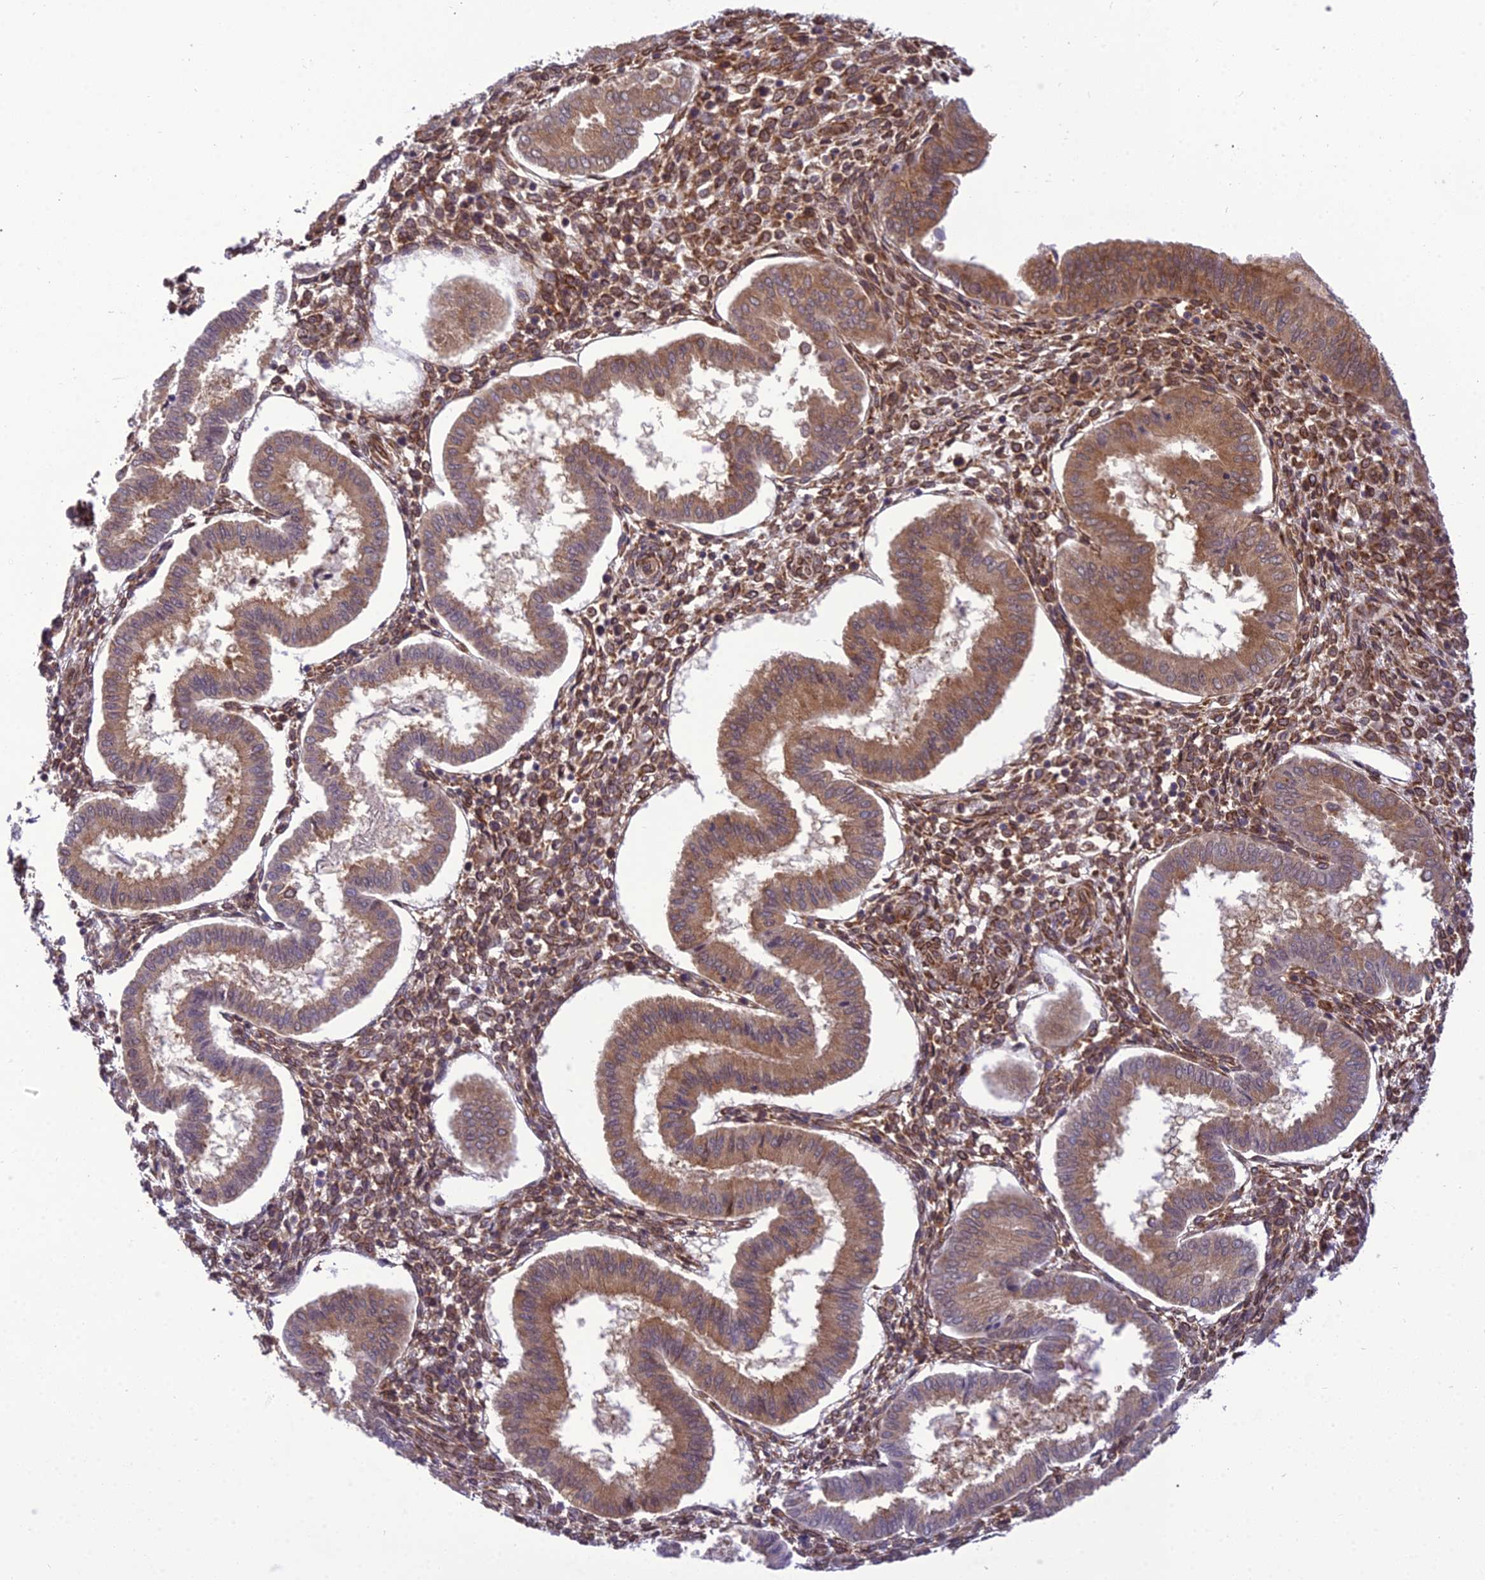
{"staining": {"intensity": "strong", "quantity": "25%-75%", "location": "cytoplasmic/membranous"}, "tissue": "endometrium", "cell_type": "Cells in endometrial stroma", "image_type": "normal", "snomed": [{"axis": "morphology", "description": "Normal tissue, NOS"}, {"axis": "topography", "description": "Endometrium"}], "caption": "Strong cytoplasmic/membranous protein positivity is appreciated in approximately 25%-75% of cells in endometrial stroma in endometrium. (brown staining indicates protein expression, while blue staining denotes nuclei).", "gene": "DHCR7", "patient": {"sex": "female", "age": 24}}